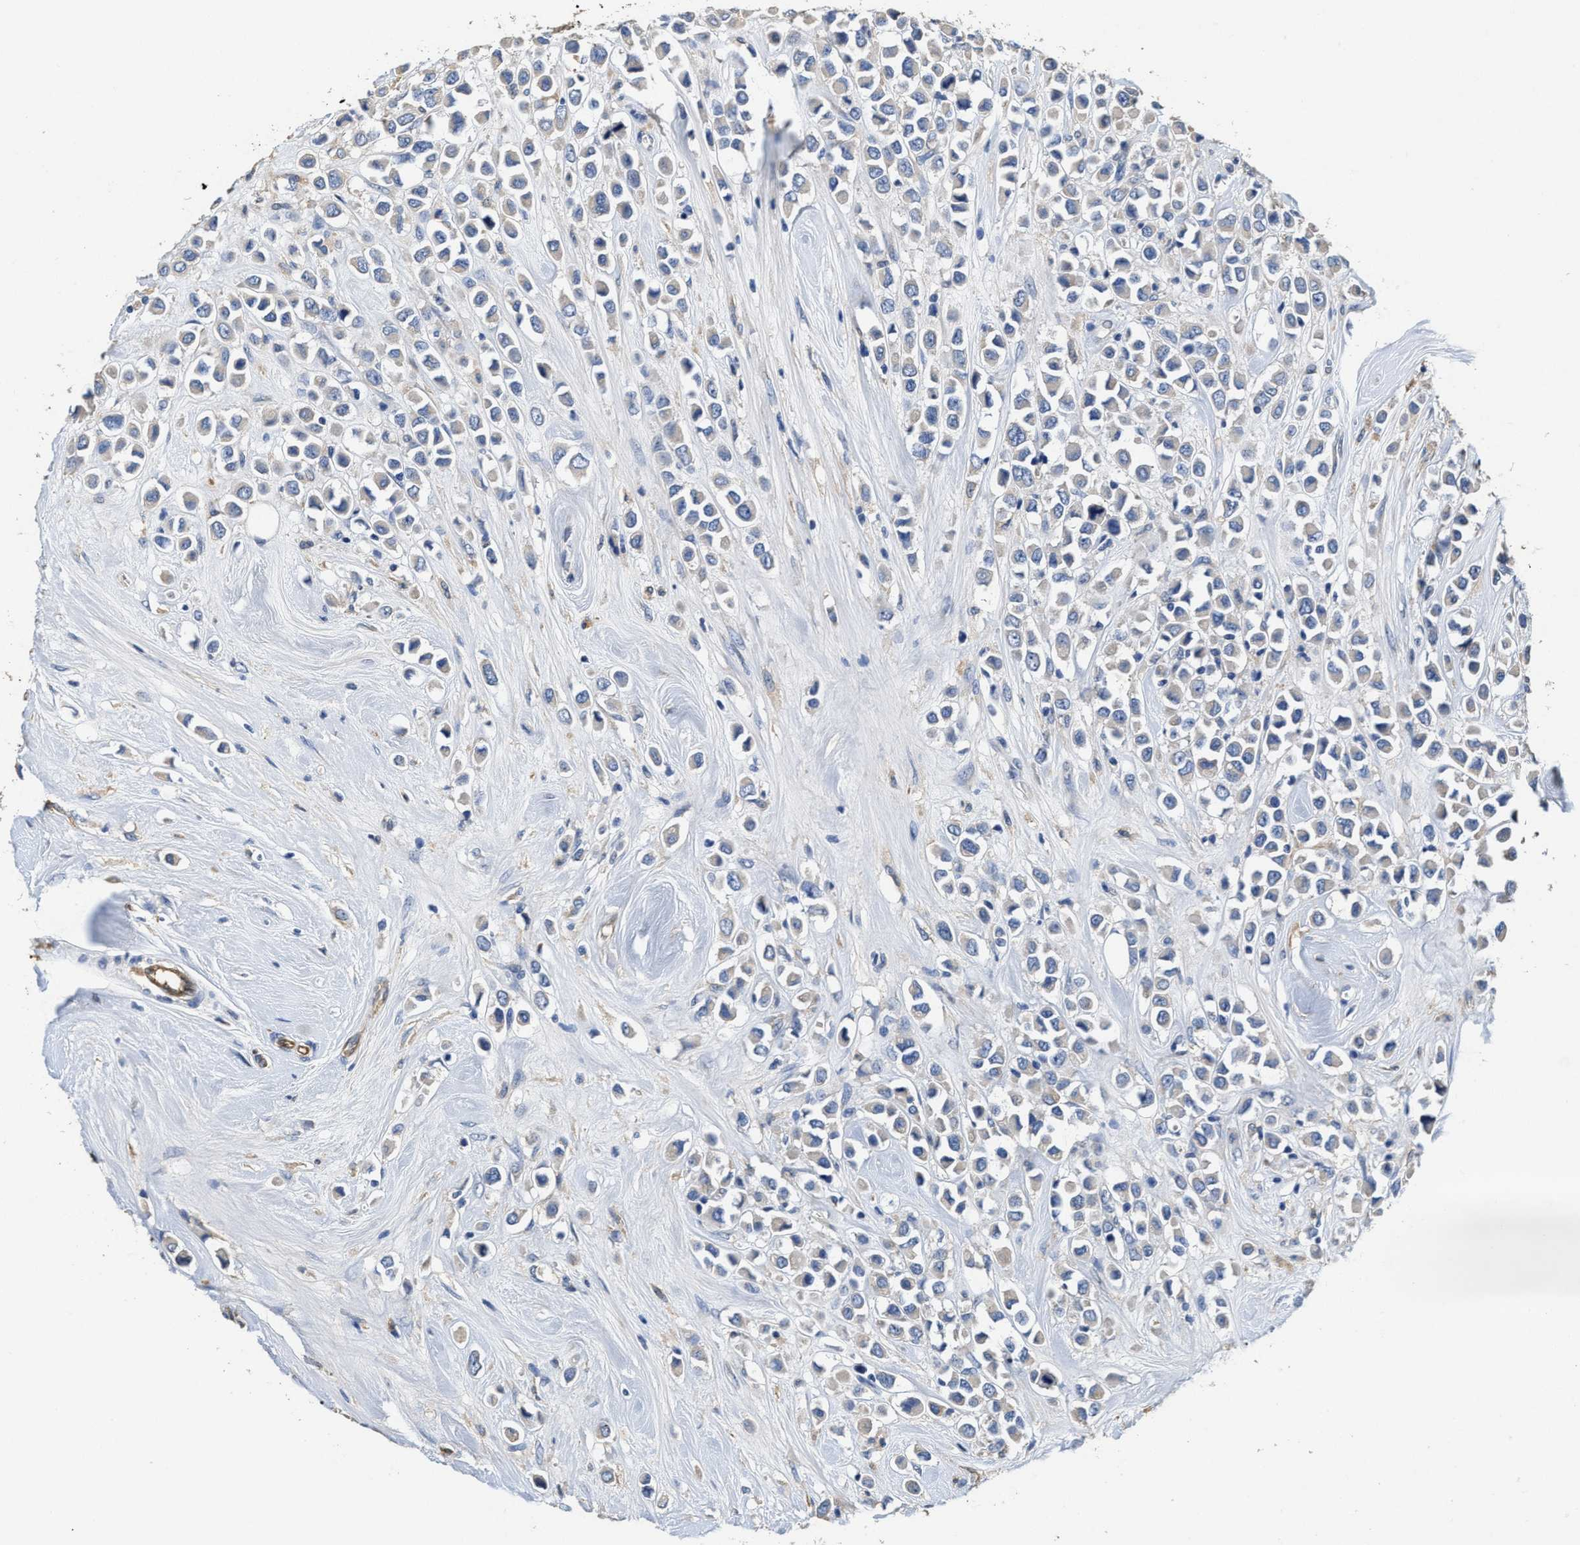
{"staining": {"intensity": "negative", "quantity": "none", "location": "none"}, "tissue": "breast cancer", "cell_type": "Tumor cells", "image_type": "cancer", "snomed": [{"axis": "morphology", "description": "Duct carcinoma"}, {"axis": "topography", "description": "Breast"}], "caption": "Immunohistochemistry (IHC) histopathology image of neoplastic tissue: human invasive ductal carcinoma (breast) stained with DAB reveals no significant protein staining in tumor cells.", "gene": "PEG10", "patient": {"sex": "female", "age": 61}}